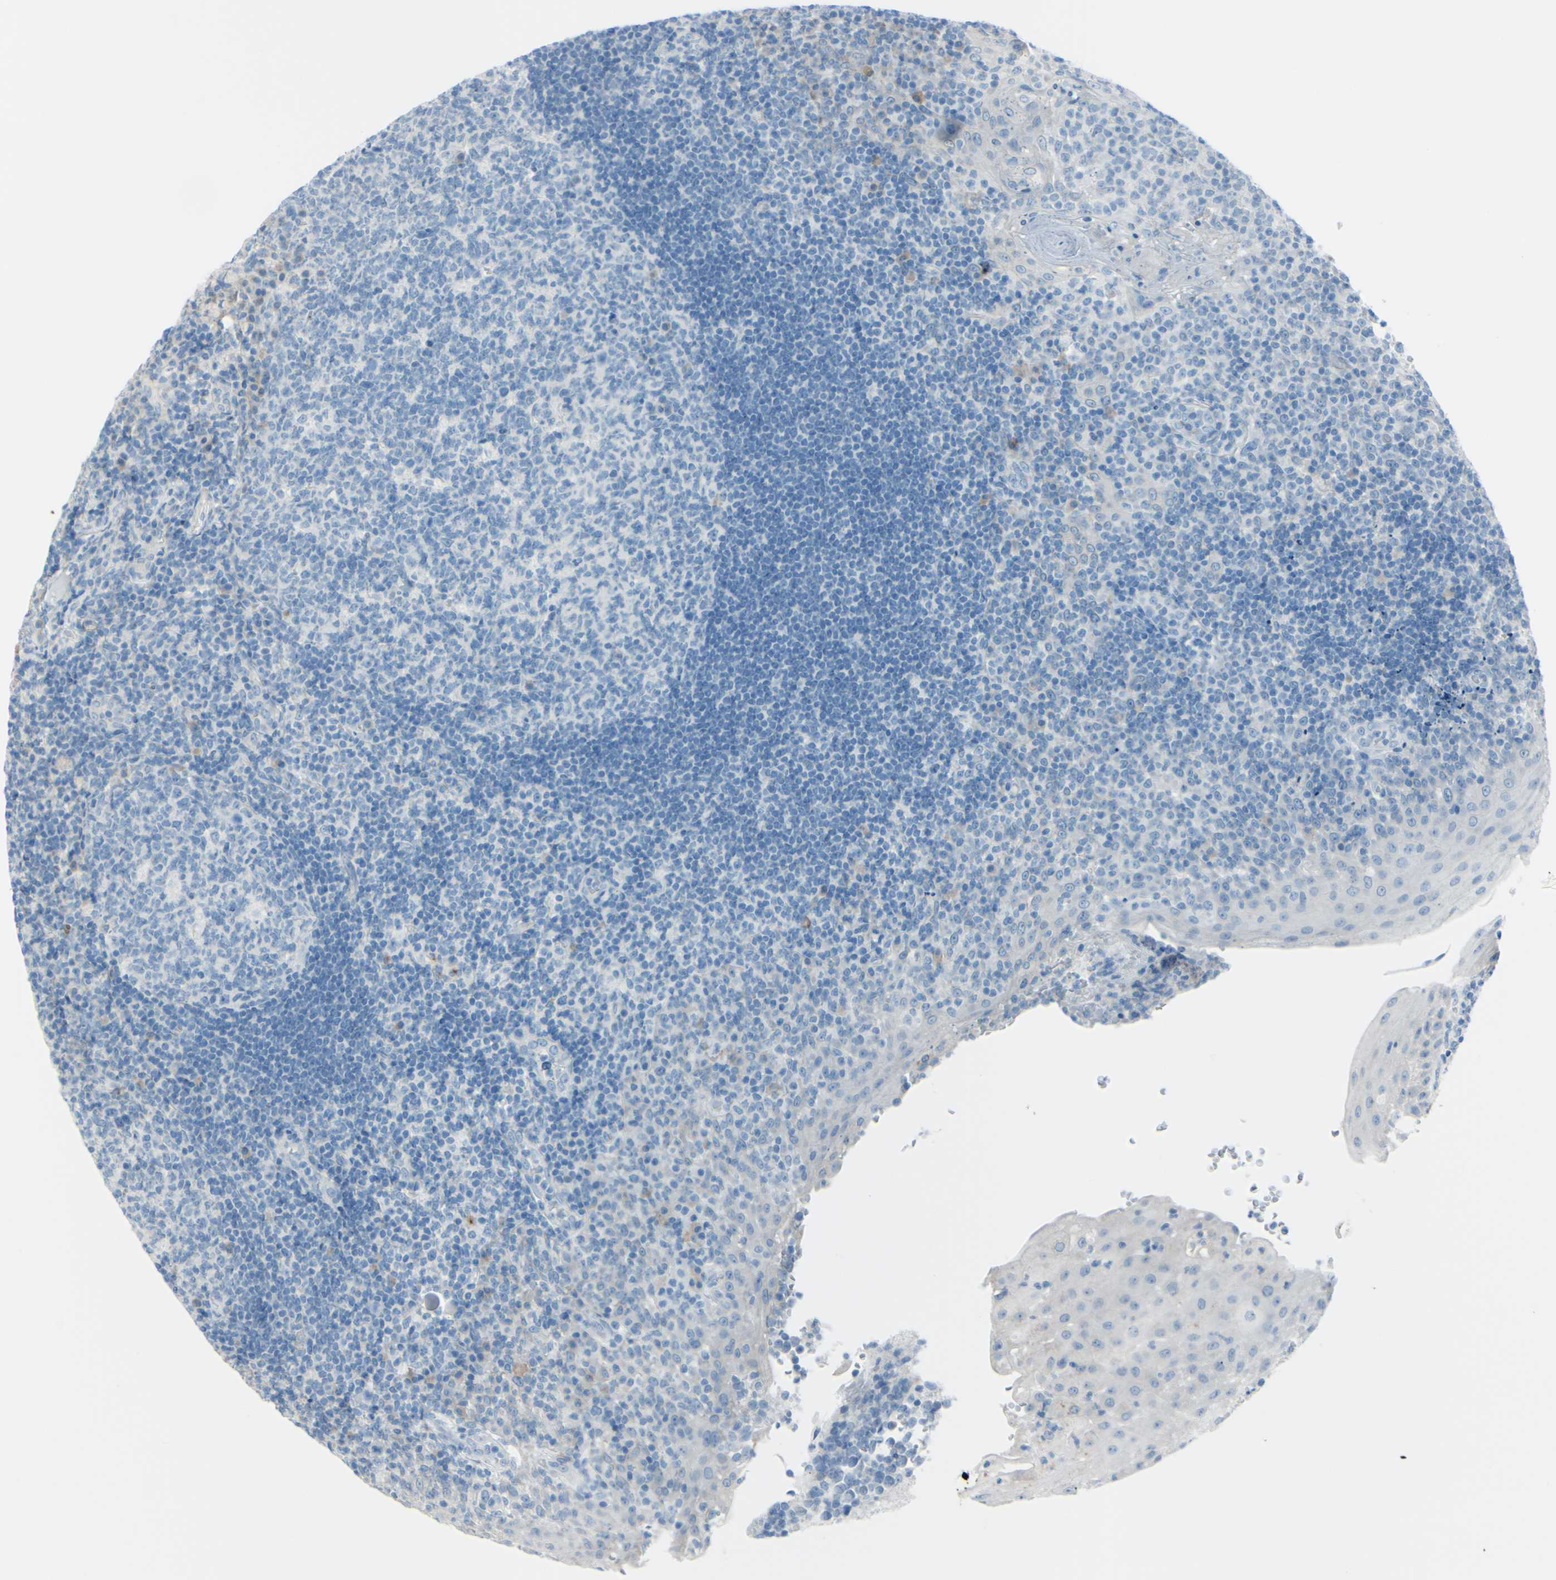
{"staining": {"intensity": "negative", "quantity": "none", "location": "none"}, "tissue": "tonsil", "cell_type": "Germinal center cells", "image_type": "normal", "snomed": [{"axis": "morphology", "description": "Normal tissue, NOS"}, {"axis": "topography", "description": "Tonsil"}], "caption": "This is a photomicrograph of immunohistochemistry staining of normal tonsil, which shows no positivity in germinal center cells.", "gene": "TFPI2", "patient": {"sex": "female", "age": 40}}